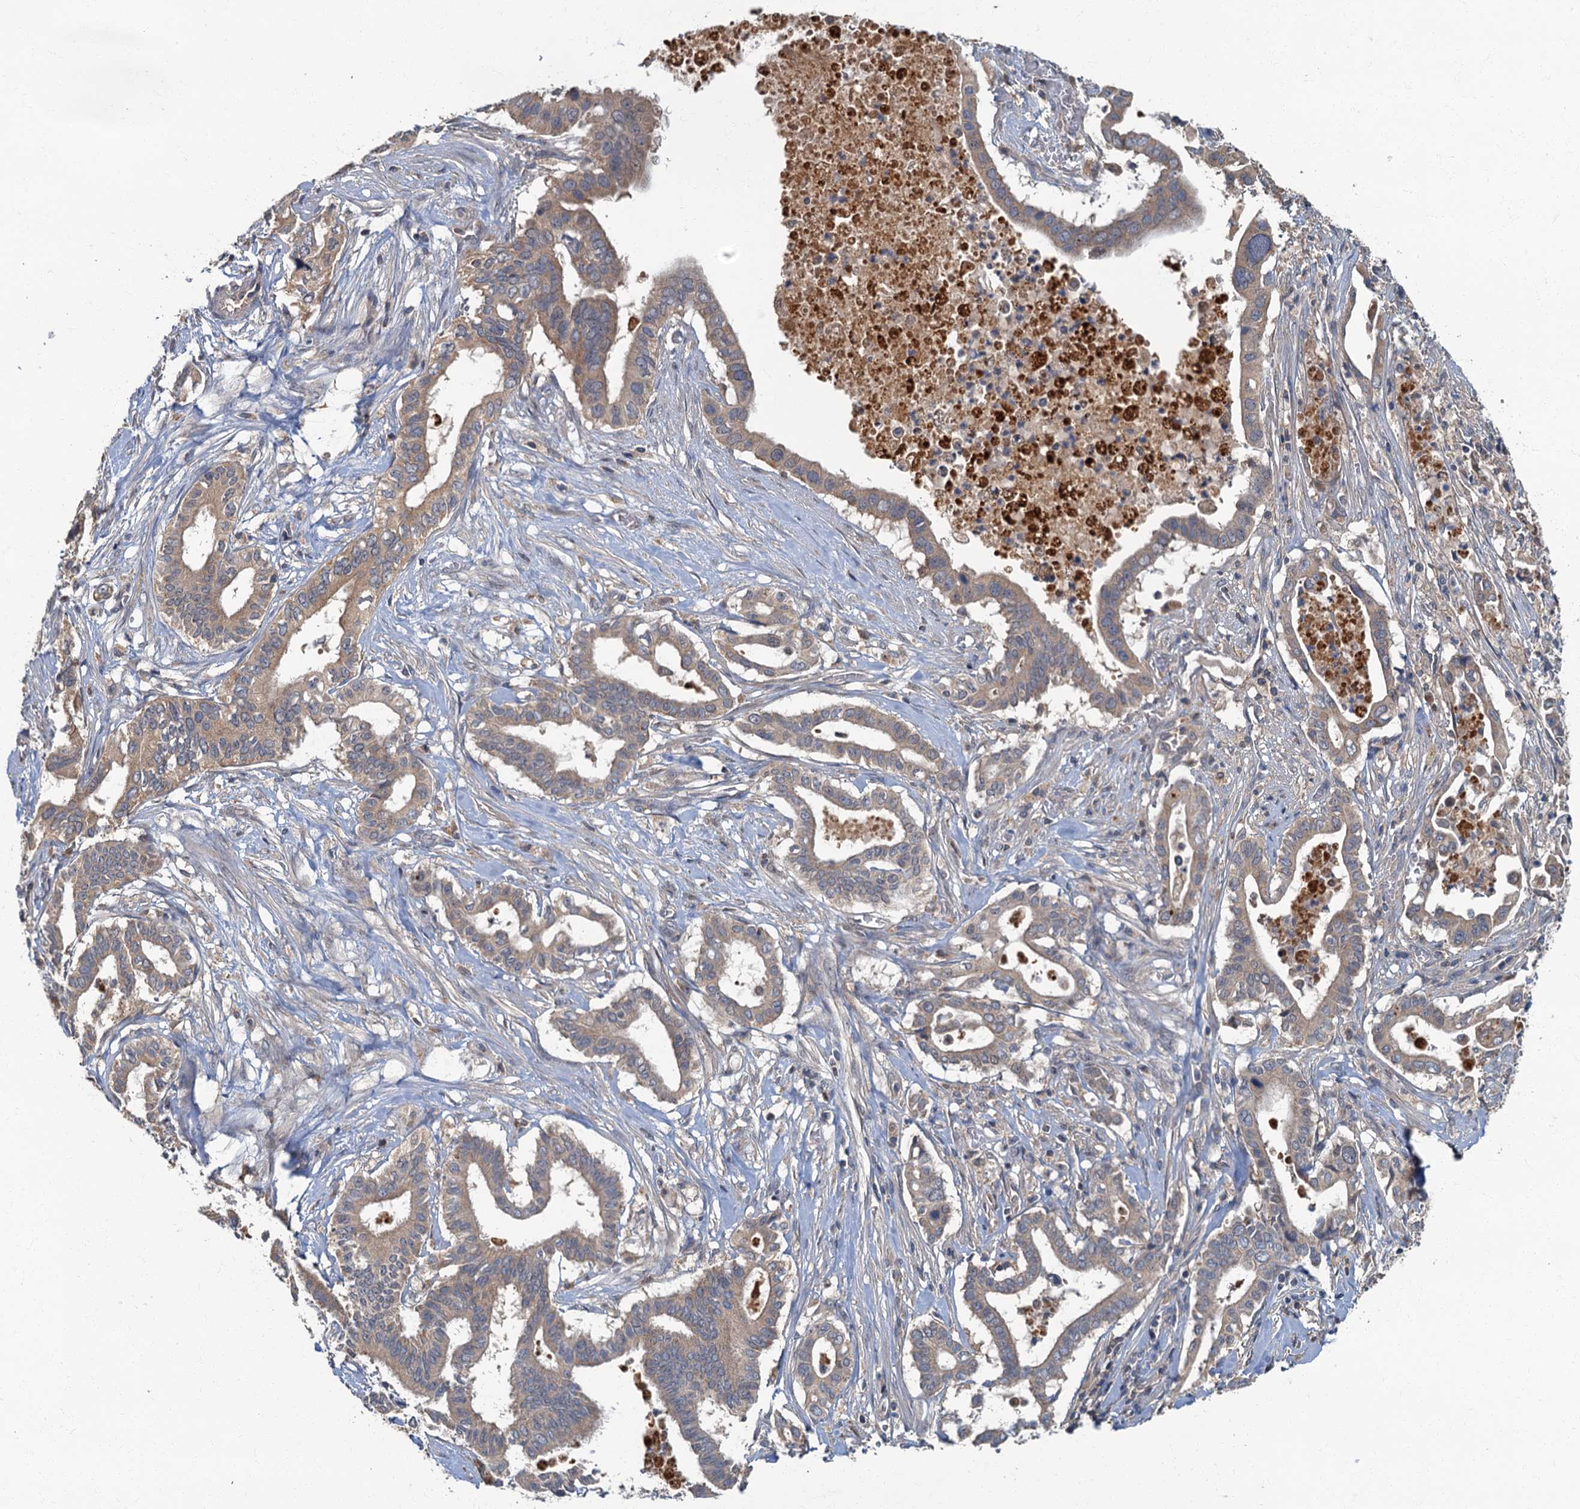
{"staining": {"intensity": "moderate", "quantity": "25%-75%", "location": "cytoplasmic/membranous"}, "tissue": "pancreatic cancer", "cell_type": "Tumor cells", "image_type": "cancer", "snomed": [{"axis": "morphology", "description": "Adenocarcinoma, NOS"}, {"axis": "topography", "description": "Pancreas"}], "caption": "DAB (3,3'-diaminobenzidine) immunohistochemical staining of adenocarcinoma (pancreatic) reveals moderate cytoplasmic/membranous protein expression in approximately 25%-75% of tumor cells.", "gene": "WDCP", "patient": {"sex": "female", "age": 77}}